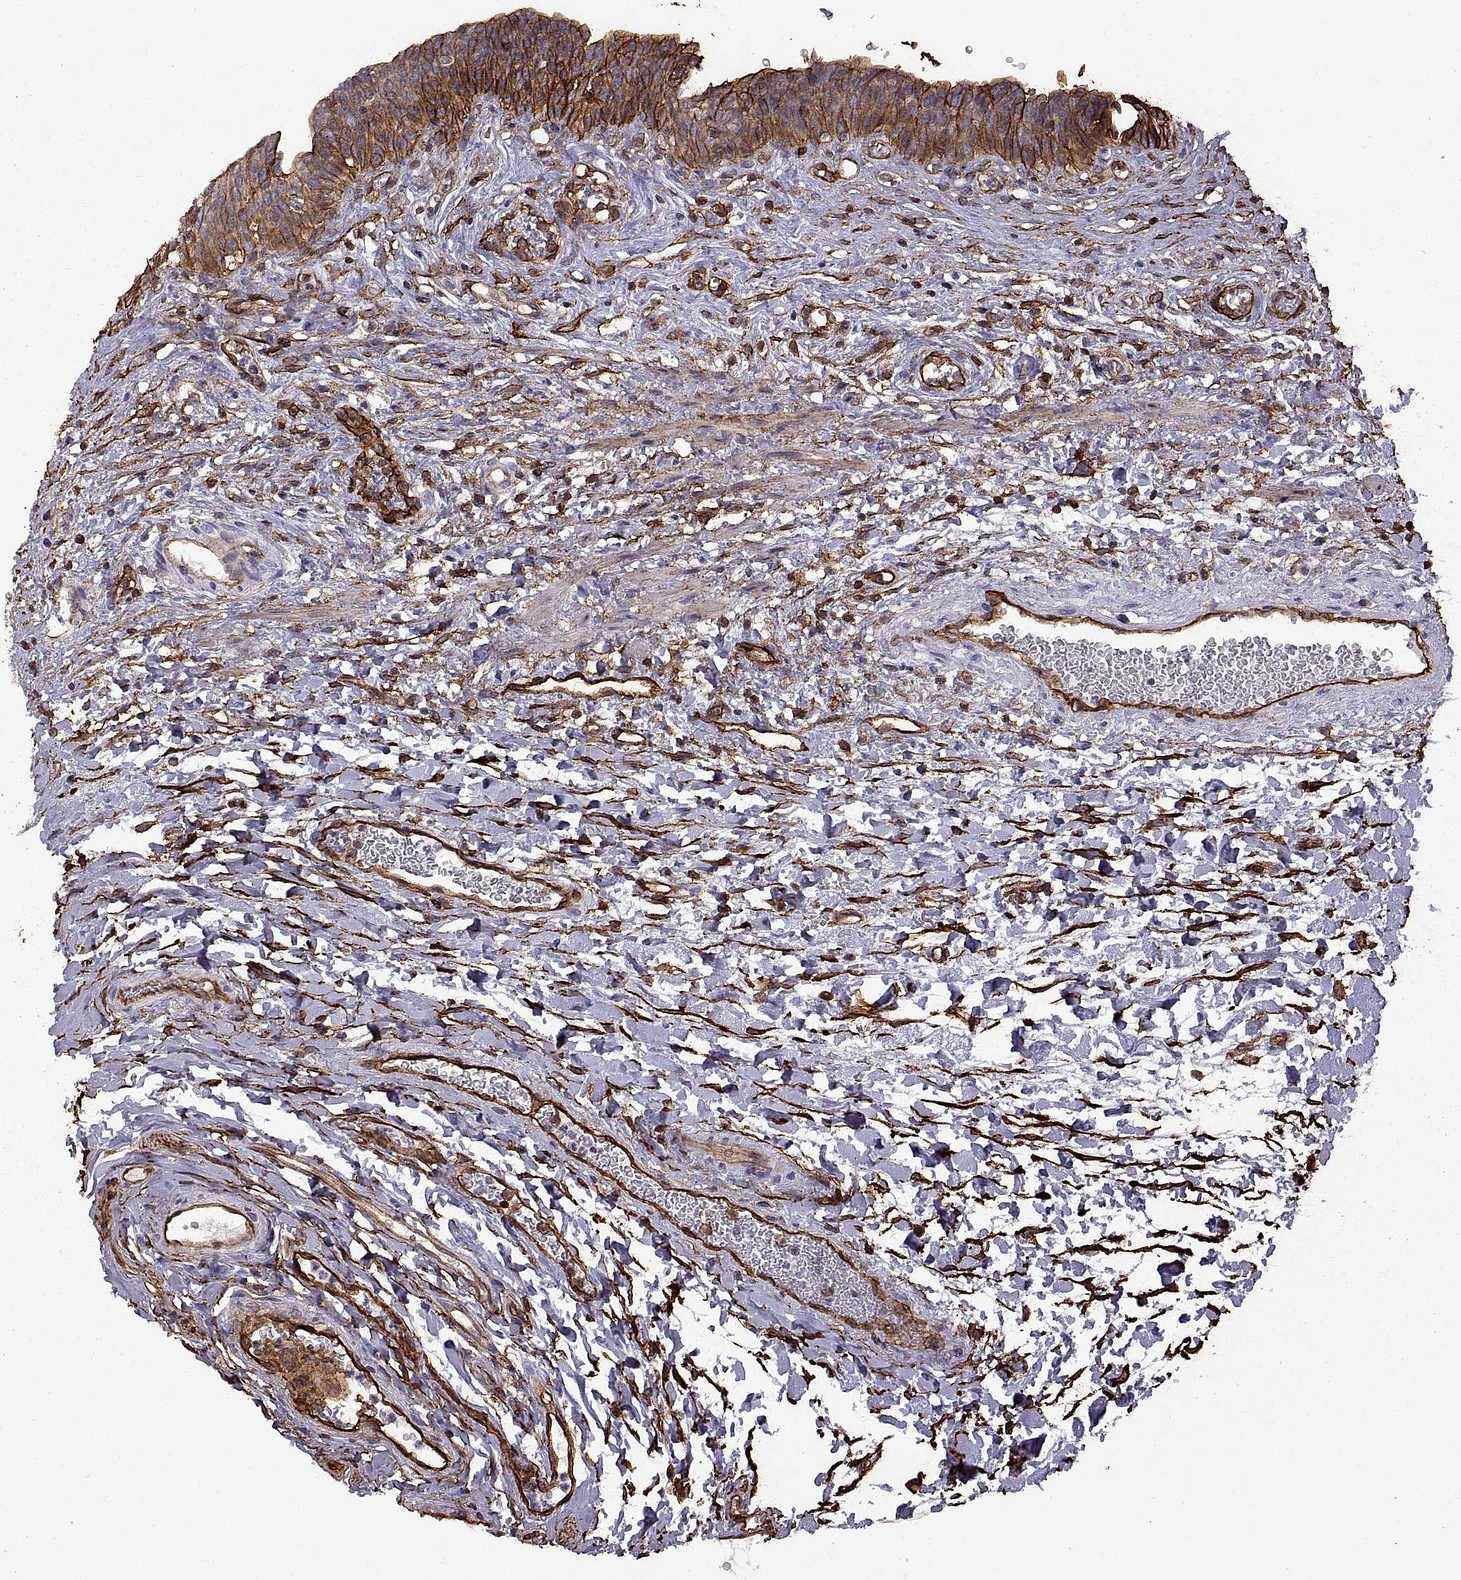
{"staining": {"intensity": "strong", "quantity": "25%-75%", "location": "cytoplasmic/membranous"}, "tissue": "urinary bladder", "cell_type": "Urothelial cells", "image_type": "normal", "snomed": [{"axis": "morphology", "description": "Normal tissue, NOS"}, {"axis": "topography", "description": "Urinary bladder"}], "caption": "Brown immunohistochemical staining in unremarkable human urinary bladder shows strong cytoplasmic/membranous positivity in about 25%-75% of urothelial cells. Using DAB (brown) and hematoxylin (blue) stains, captured at high magnification using brightfield microscopy.", "gene": "S100A10", "patient": {"sex": "male", "age": 73}}